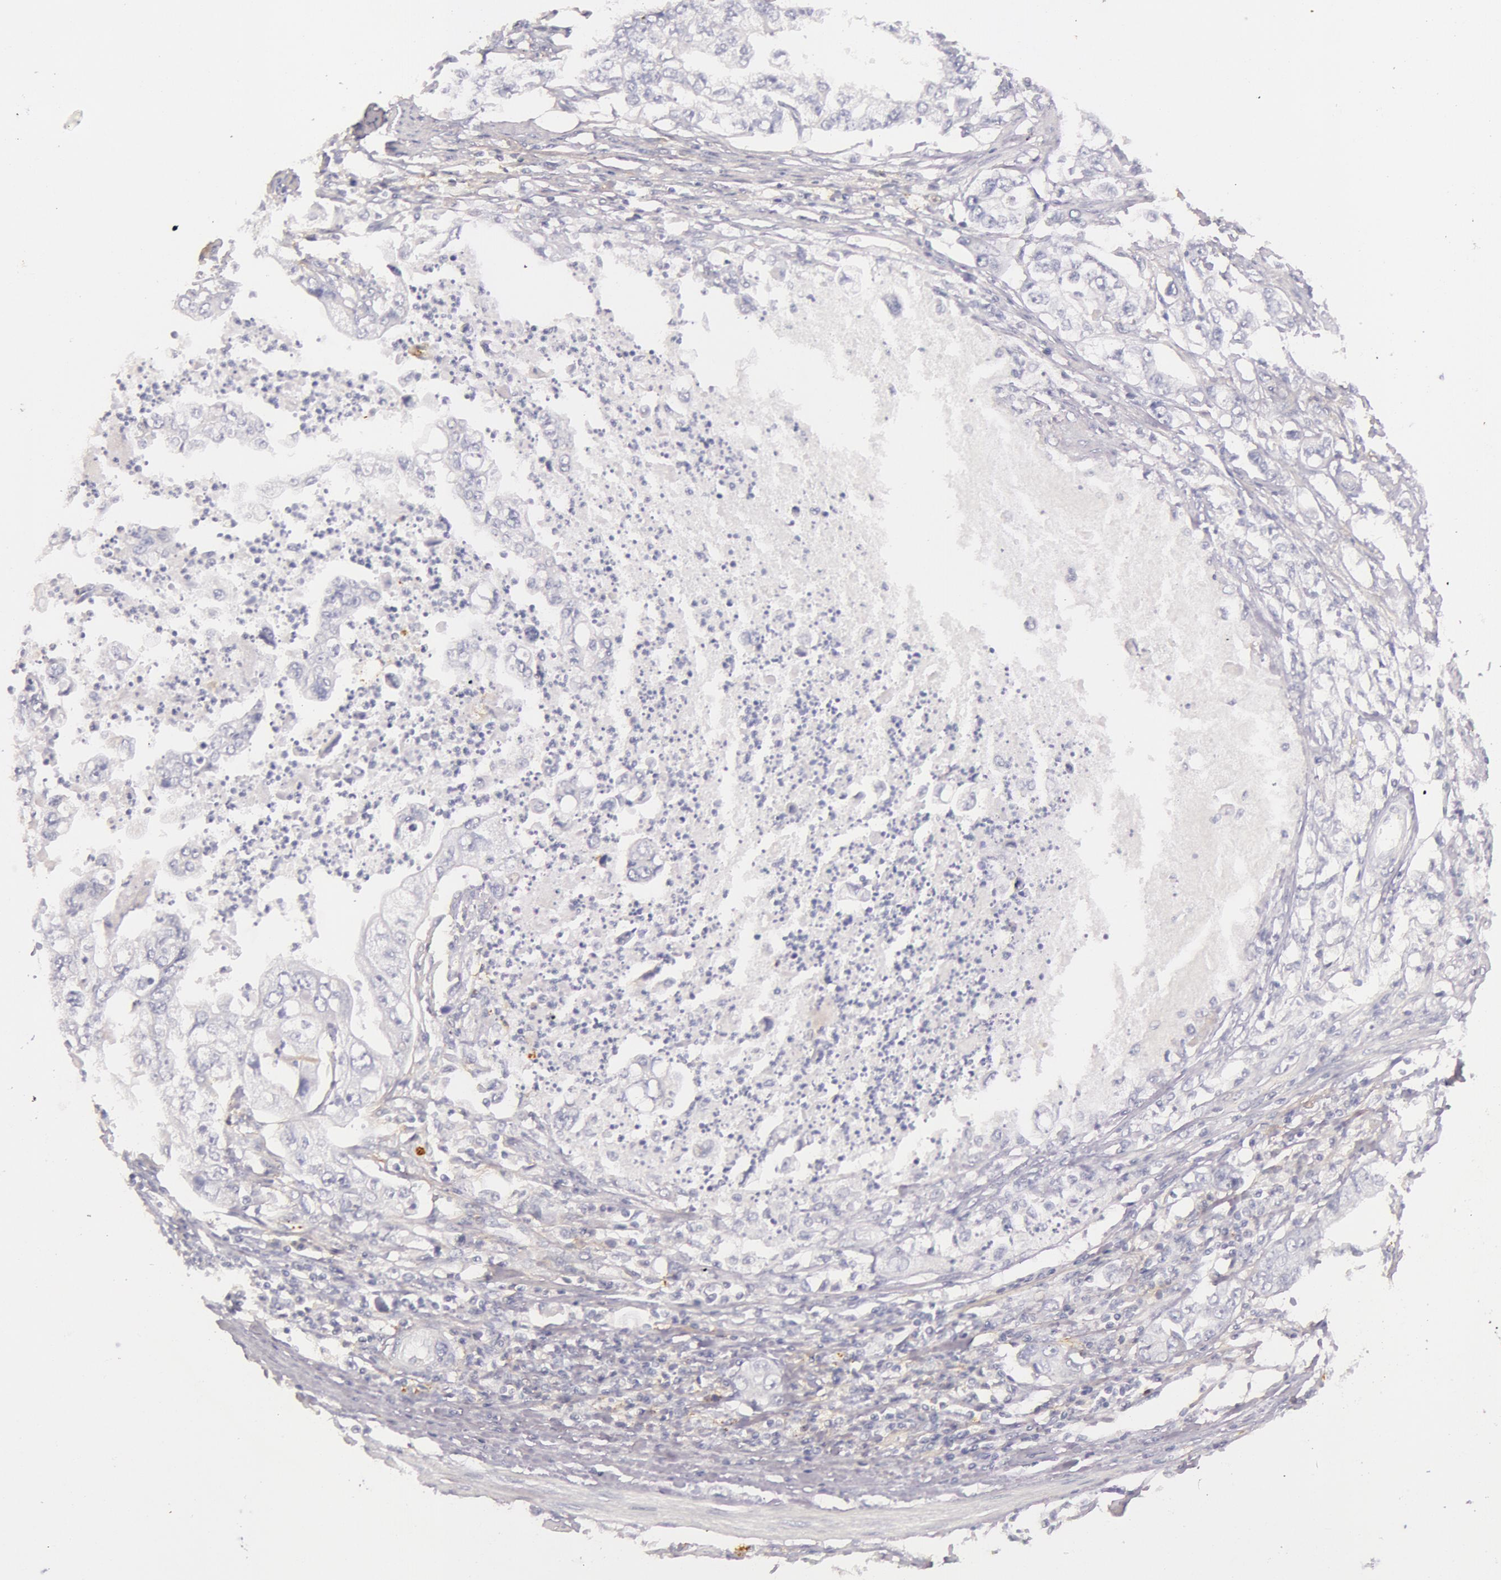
{"staining": {"intensity": "negative", "quantity": "none", "location": "none"}, "tissue": "stomach cancer", "cell_type": "Tumor cells", "image_type": "cancer", "snomed": [{"axis": "morphology", "description": "Adenocarcinoma, NOS"}, {"axis": "topography", "description": "Pancreas"}, {"axis": "topography", "description": "Stomach, upper"}], "caption": "DAB (3,3'-diaminobenzidine) immunohistochemical staining of stomach cancer (adenocarcinoma) displays no significant expression in tumor cells.", "gene": "C4BPA", "patient": {"sex": "male", "age": 77}}